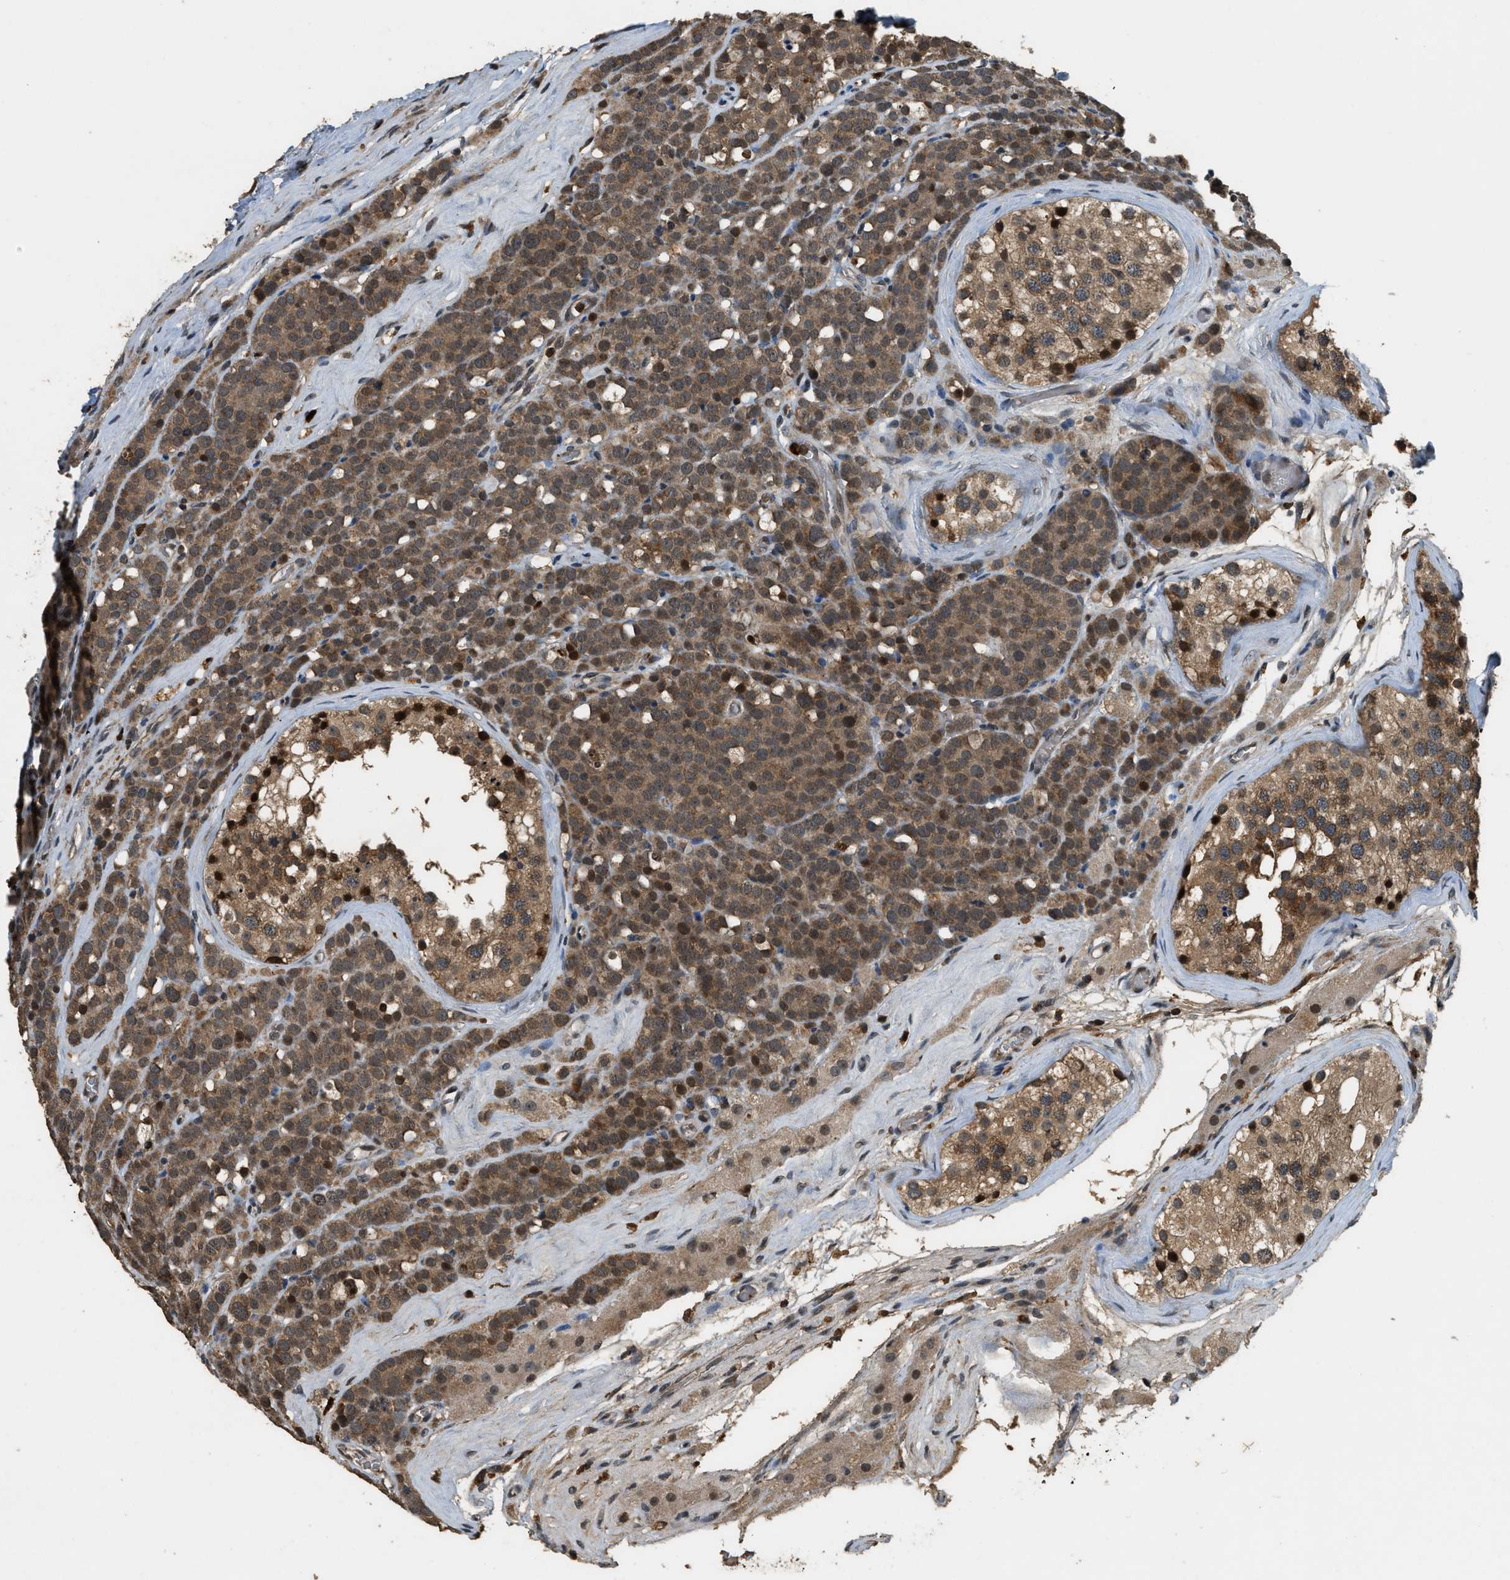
{"staining": {"intensity": "moderate", "quantity": ">75%", "location": "cytoplasmic/membranous"}, "tissue": "testis cancer", "cell_type": "Tumor cells", "image_type": "cancer", "snomed": [{"axis": "morphology", "description": "Seminoma, NOS"}, {"axis": "topography", "description": "Testis"}], "caption": "Testis cancer (seminoma) stained for a protein (brown) exhibits moderate cytoplasmic/membranous positive expression in approximately >75% of tumor cells.", "gene": "RNF141", "patient": {"sex": "male", "age": 71}}